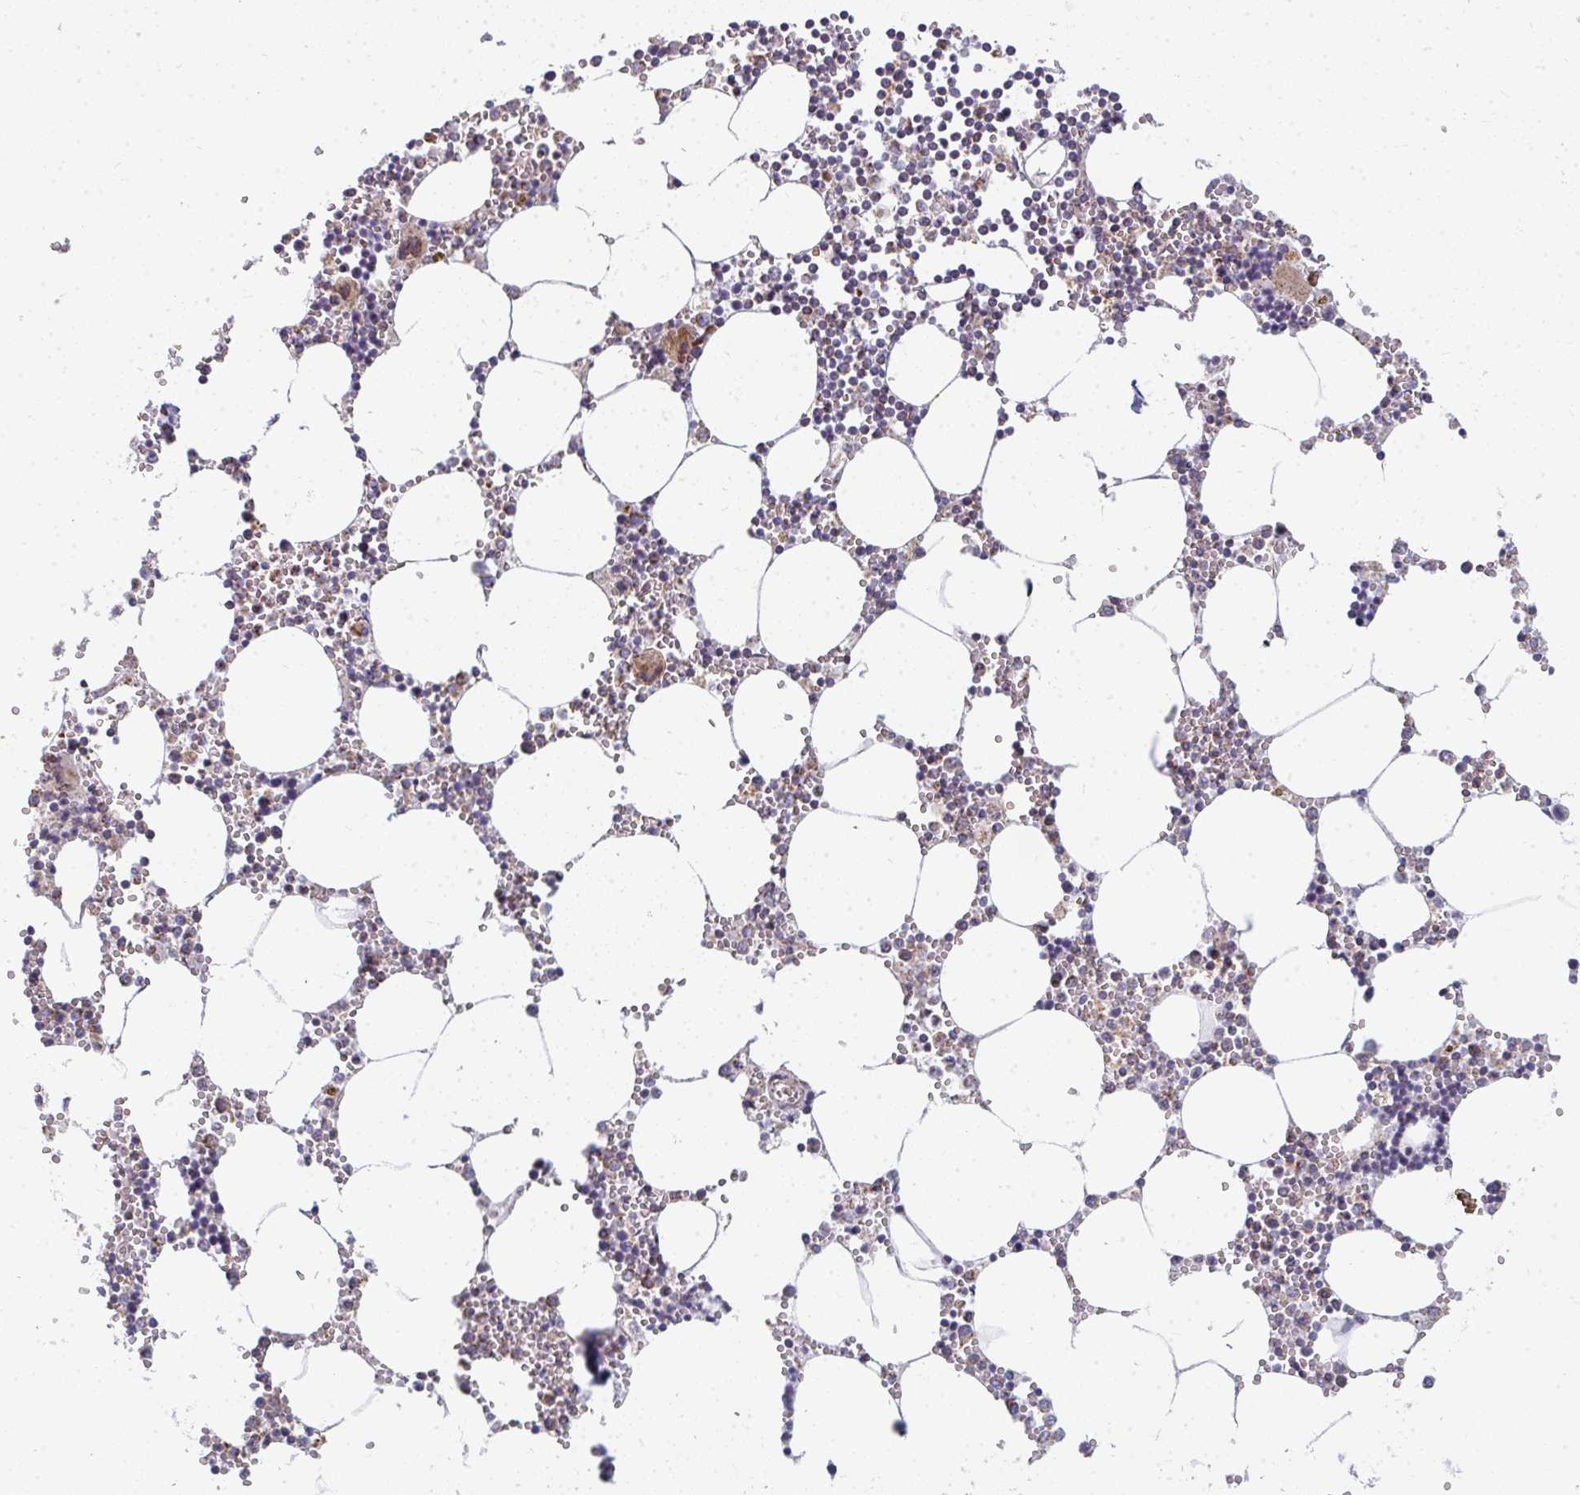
{"staining": {"intensity": "weak", "quantity": "<25%", "location": "cytoplasmic/membranous"}, "tissue": "bone marrow", "cell_type": "Hematopoietic cells", "image_type": "normal", "snomed": [{"axis": "morphology", "description": "Normal tissue, NOS"}, {"axis": "topography", "description": "Bone marrow"}], "caption": "This histopathology image is of normal bone marrow stained with IHC to label a protein in brown with the nuclei are counter-stained blue. There is no positivity in hematopoietic cells.", "gene": "FAHD1", "patient": {"sex": "male", "age": 54}}